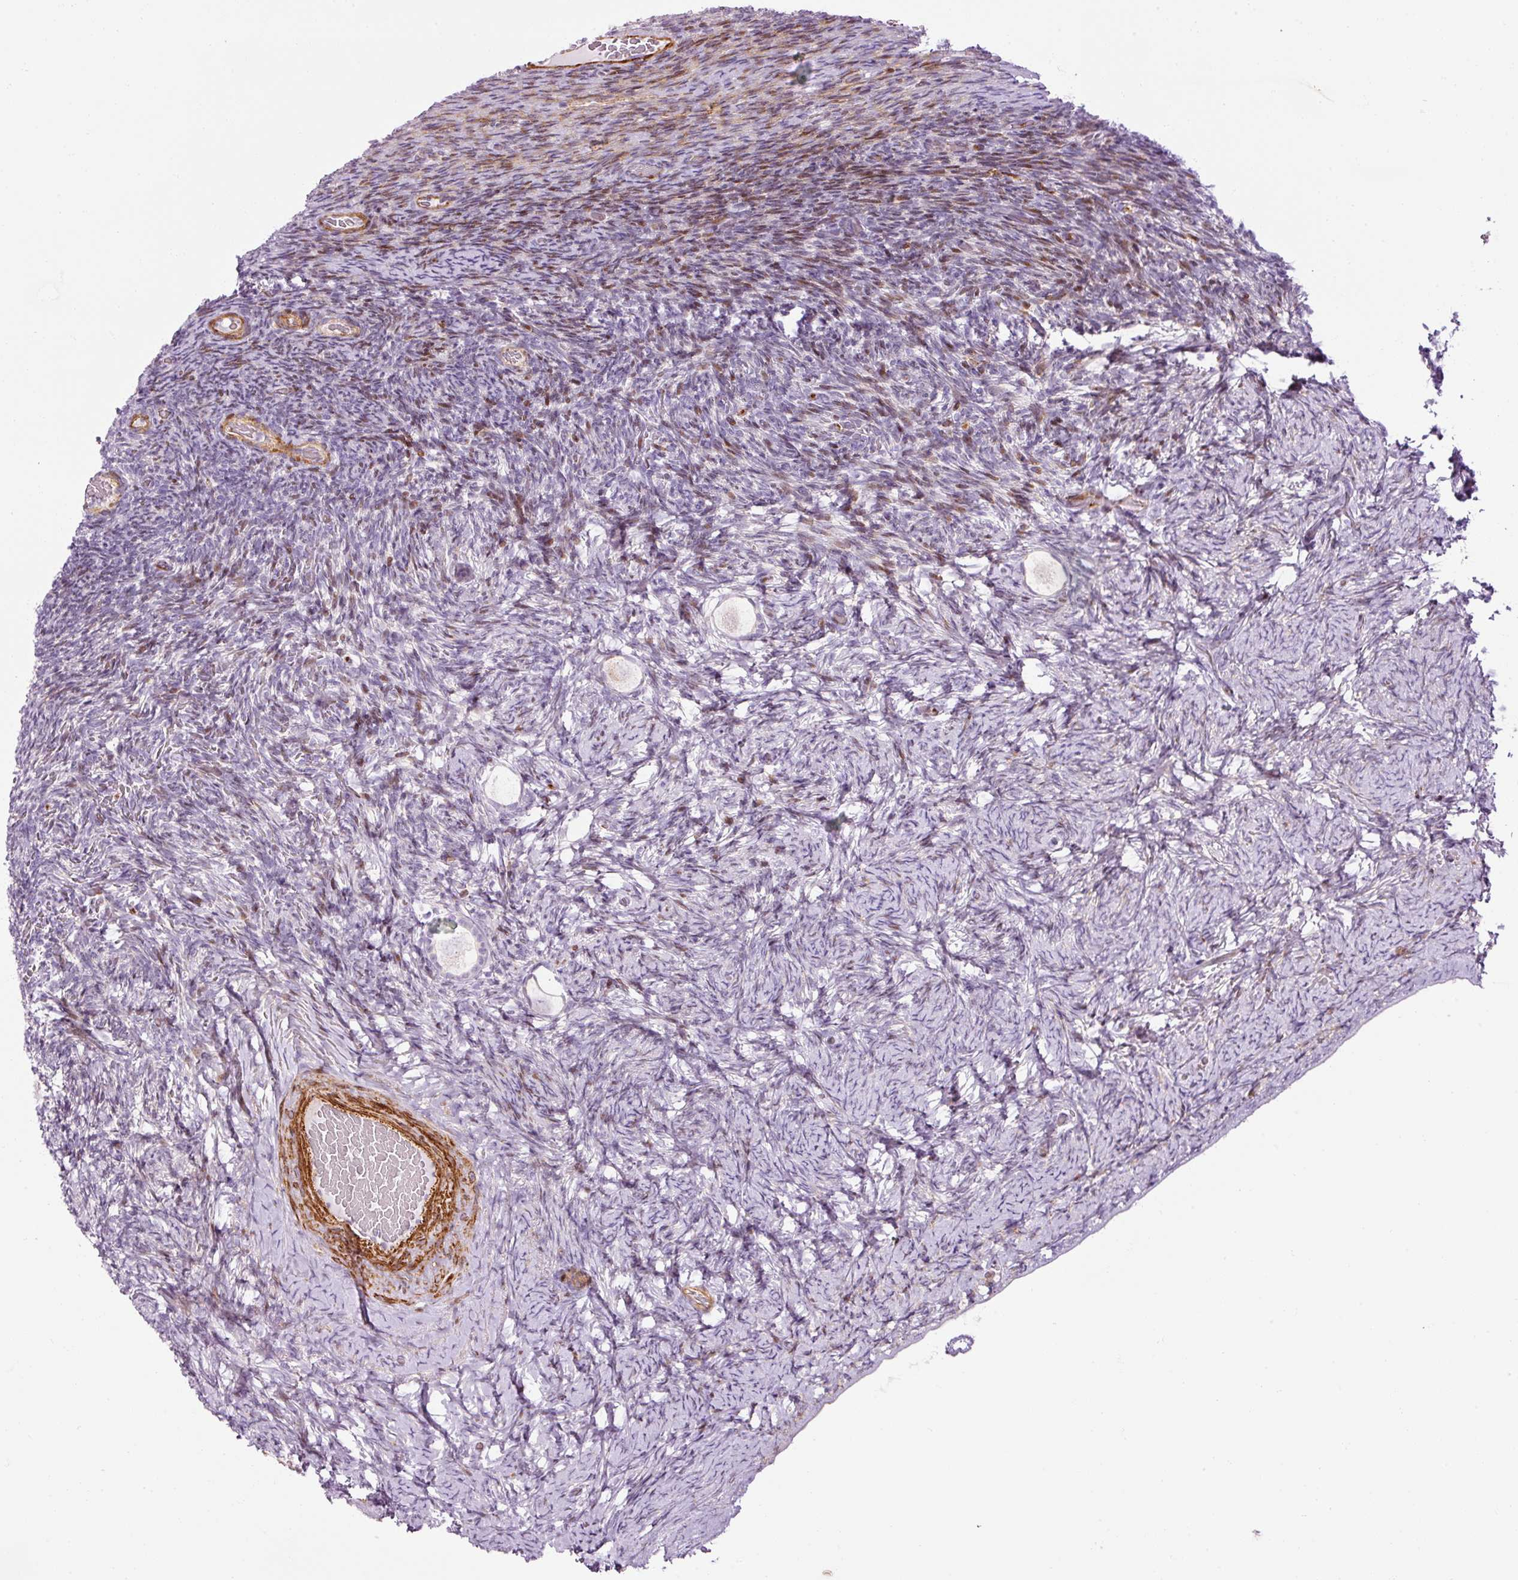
{"staining": {"intensity": "negative", "quantity": "none", "location": "none"}, "tissue": "ovary", "cell_type": "Follicle cells", "image_type": "normal", "snomed": [{"axis": "morphology", "description": "Normal tissue, NOS"}, {"axis": "topography", "description": "Ovary"}], "caption": "Protein analysis of unremarkable ovary displays no significant expression in follicle cells. (Brightfield microscopy of DAB immunohistochemistry at high magnification).", "gene": "ANKRD20A1", "patient": {"sex": "female", "age": 34}}